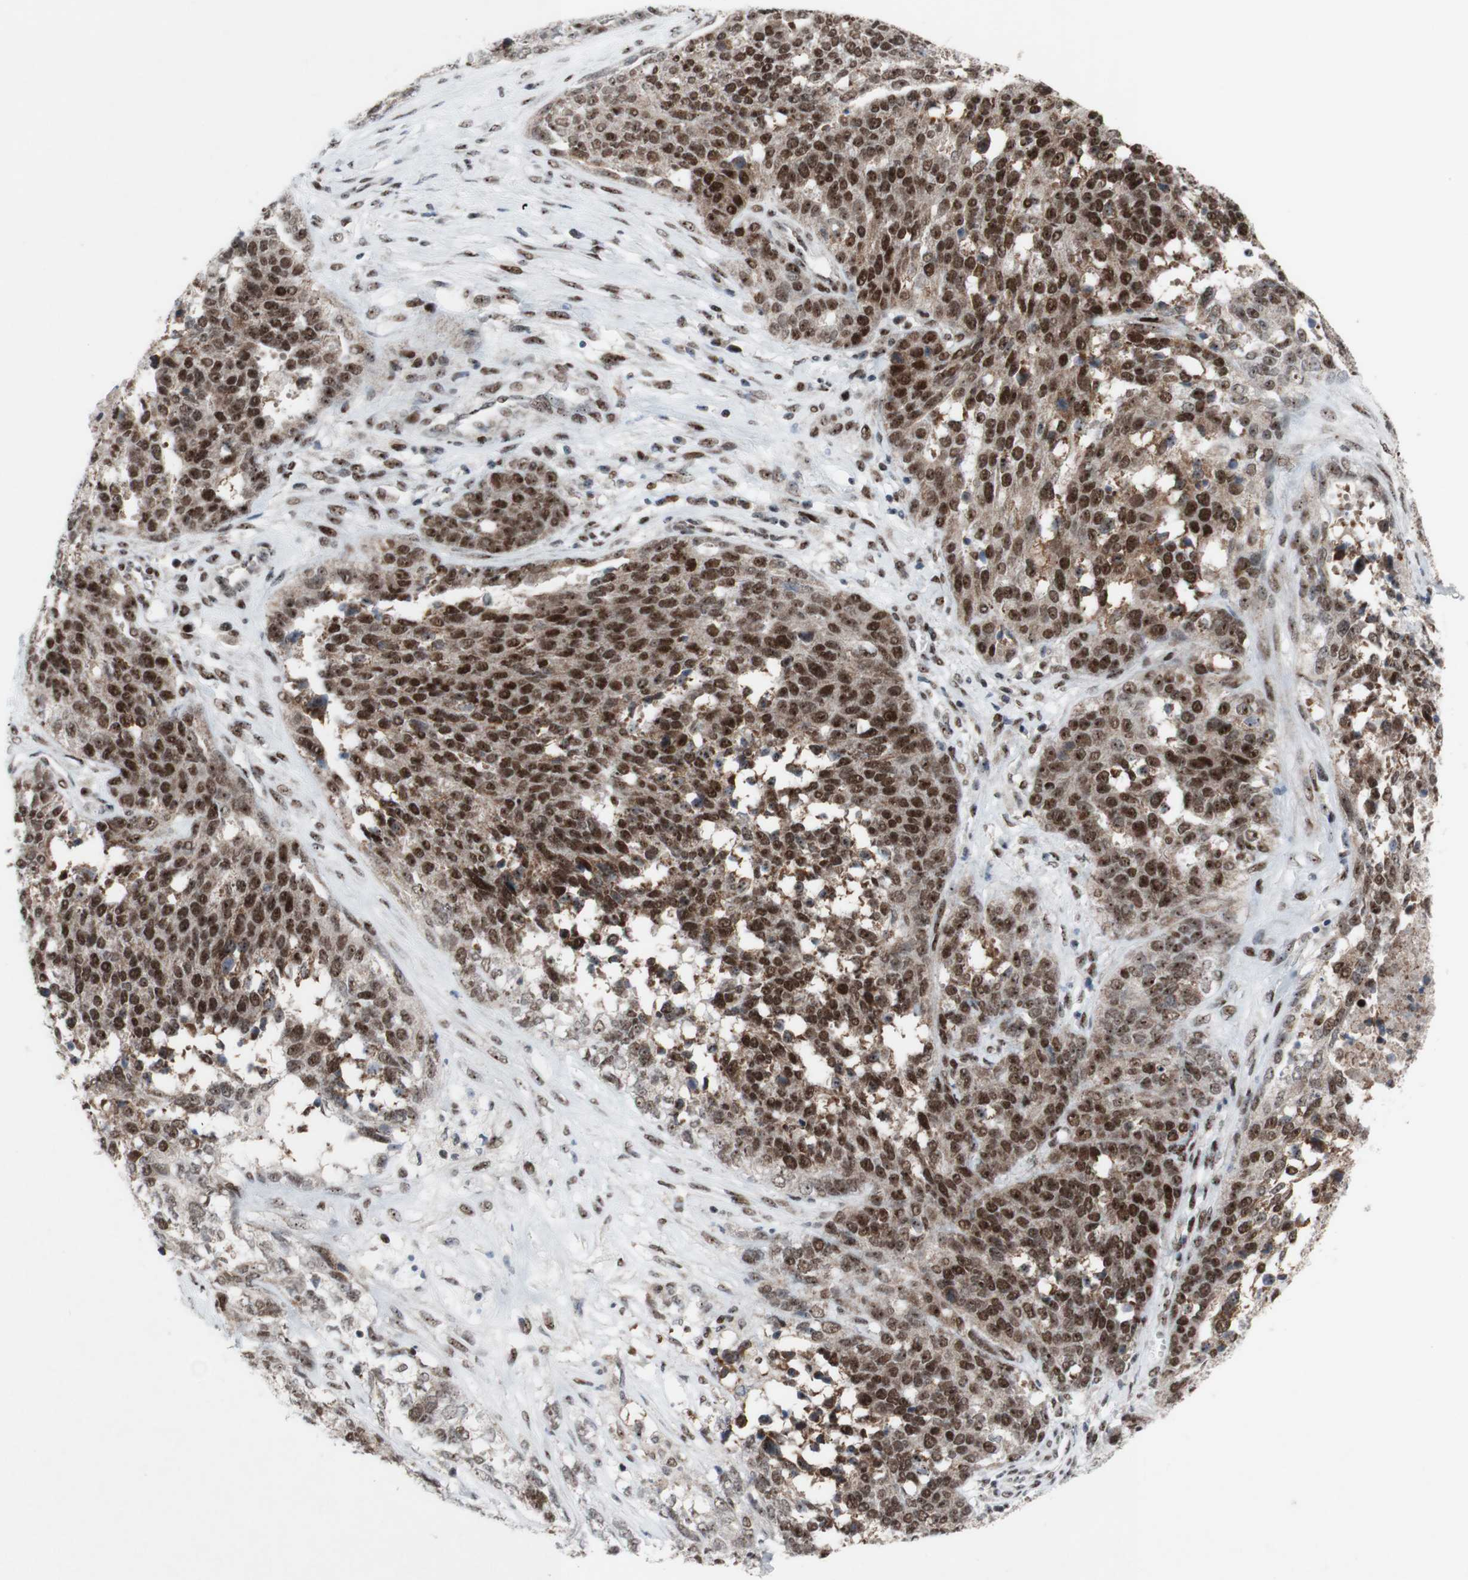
{"staining": {"intensity": "moderate", "quantity": ">75%", "location": "nuclear"}, "tissue": "ovarian cancer", "cell_type": "Tumor cells", "image_type": "cancer", "snomed": [{"axis": "morphology", "description": "Cystadenocarcinoma, serous, NOS"}, {"axis": "topography", "description": "Ovary"}], "caption": "Immunohistochemical staining of ovarian cancer (serous cystadenocarcinoma) shows medium levels of moderate nuclear positivity in approximately >75% of tumor cells.", "gene": "POLR1A", "patient": {"sex": "female", "age": 44}}